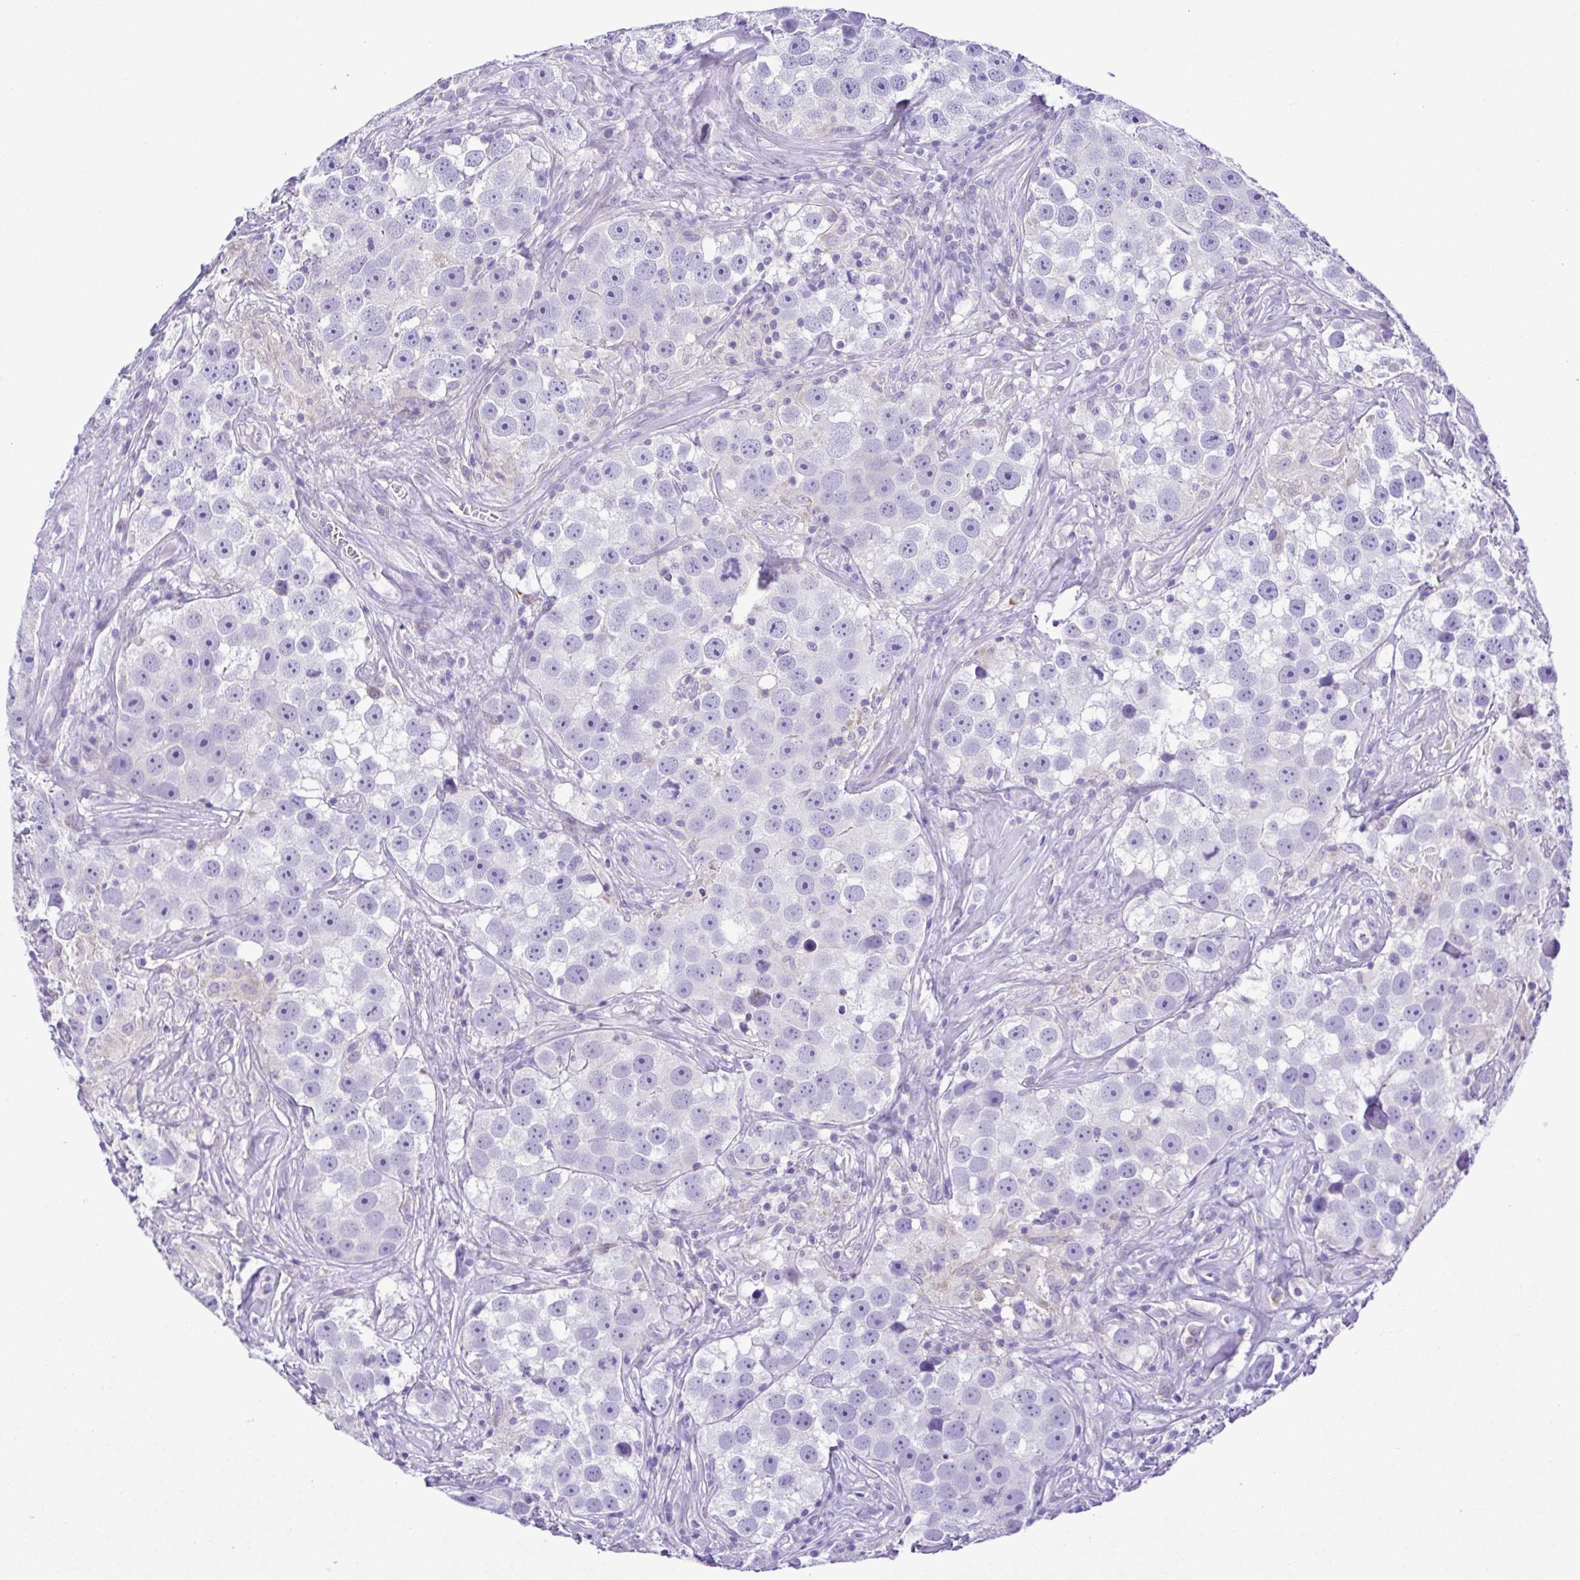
{"staining": {"intensity": "negative", "quantity": "none", "location": "none"}, "tissue": "testis cancer", "cell_type": "Tumor cells", "image_type": "cancer", "snomed": [{"axis": "morphology", "description": "Seminoma, NOS"}, {"axis": "topography", "description": "Testis"}], "caption": "The micrograph reveals no significant positivity in tumor cells of testis seminoma. The staining is performed using DAB (3,3'-diaminobenzidine) brown chromogen with nuclei counter-stained in using hematoxylin.", "gene": "SYT1", "patient": {"sex": "male", "age": 49}}